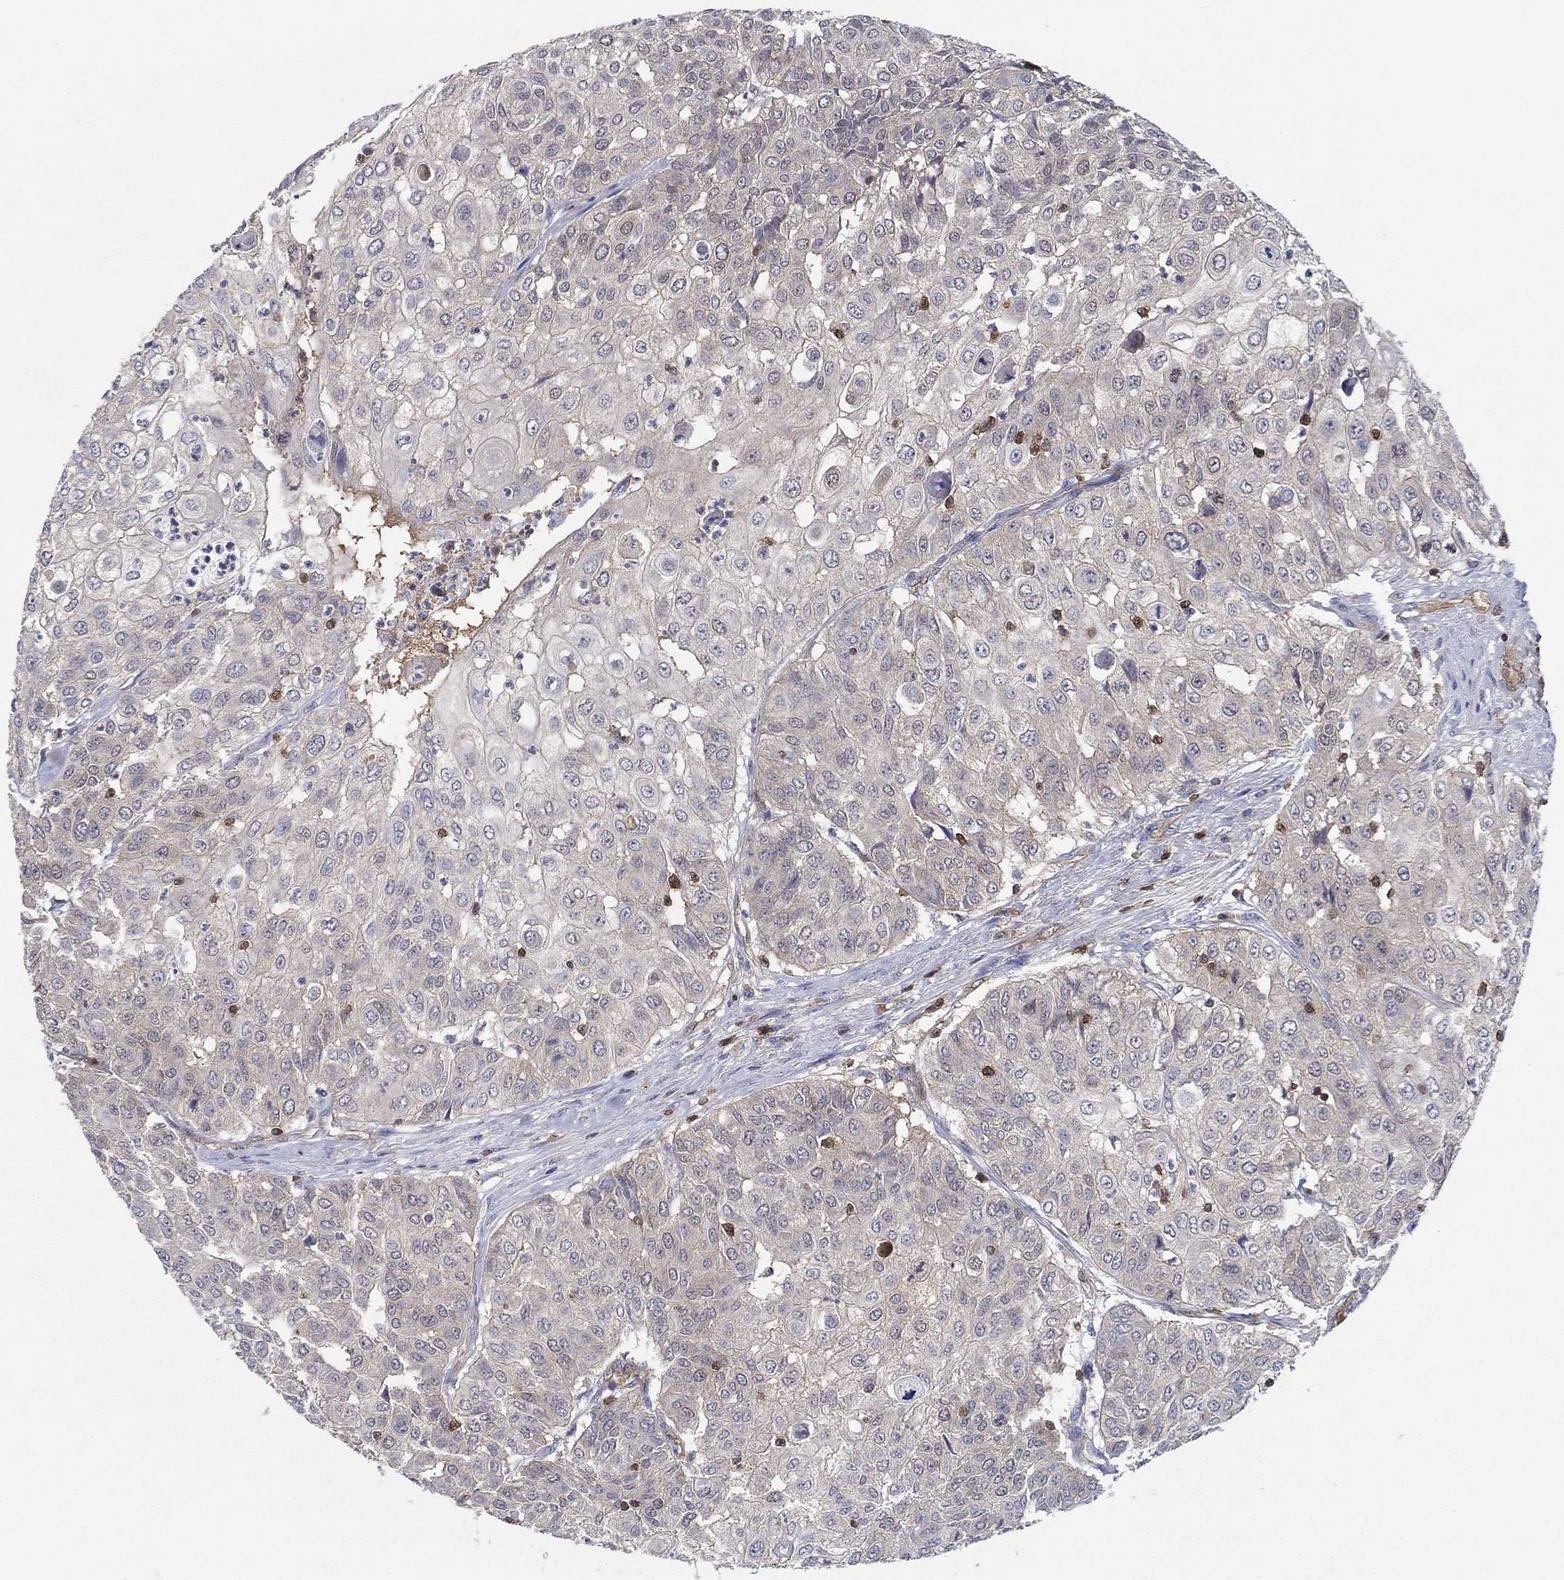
{"staining": {"intensity": "negative", "quantity": "none", "location": "none"}, "tissue": "urothelial cancer", "cell_type": "Tumor cells", "image_type": "cancer", "snomed": [{"axis": "morphology", "description": "Urothelial carcinoma, High grade"}, {"axis": "topography", "description": "Urinary bladder"}], "caption": "This is an immunohistochemistry photomicrograph of human urothelial cancer. There is no positivity in tumor cells.", "gene": "AGFG2", "patient": {"sex": "female", "age": 79}}